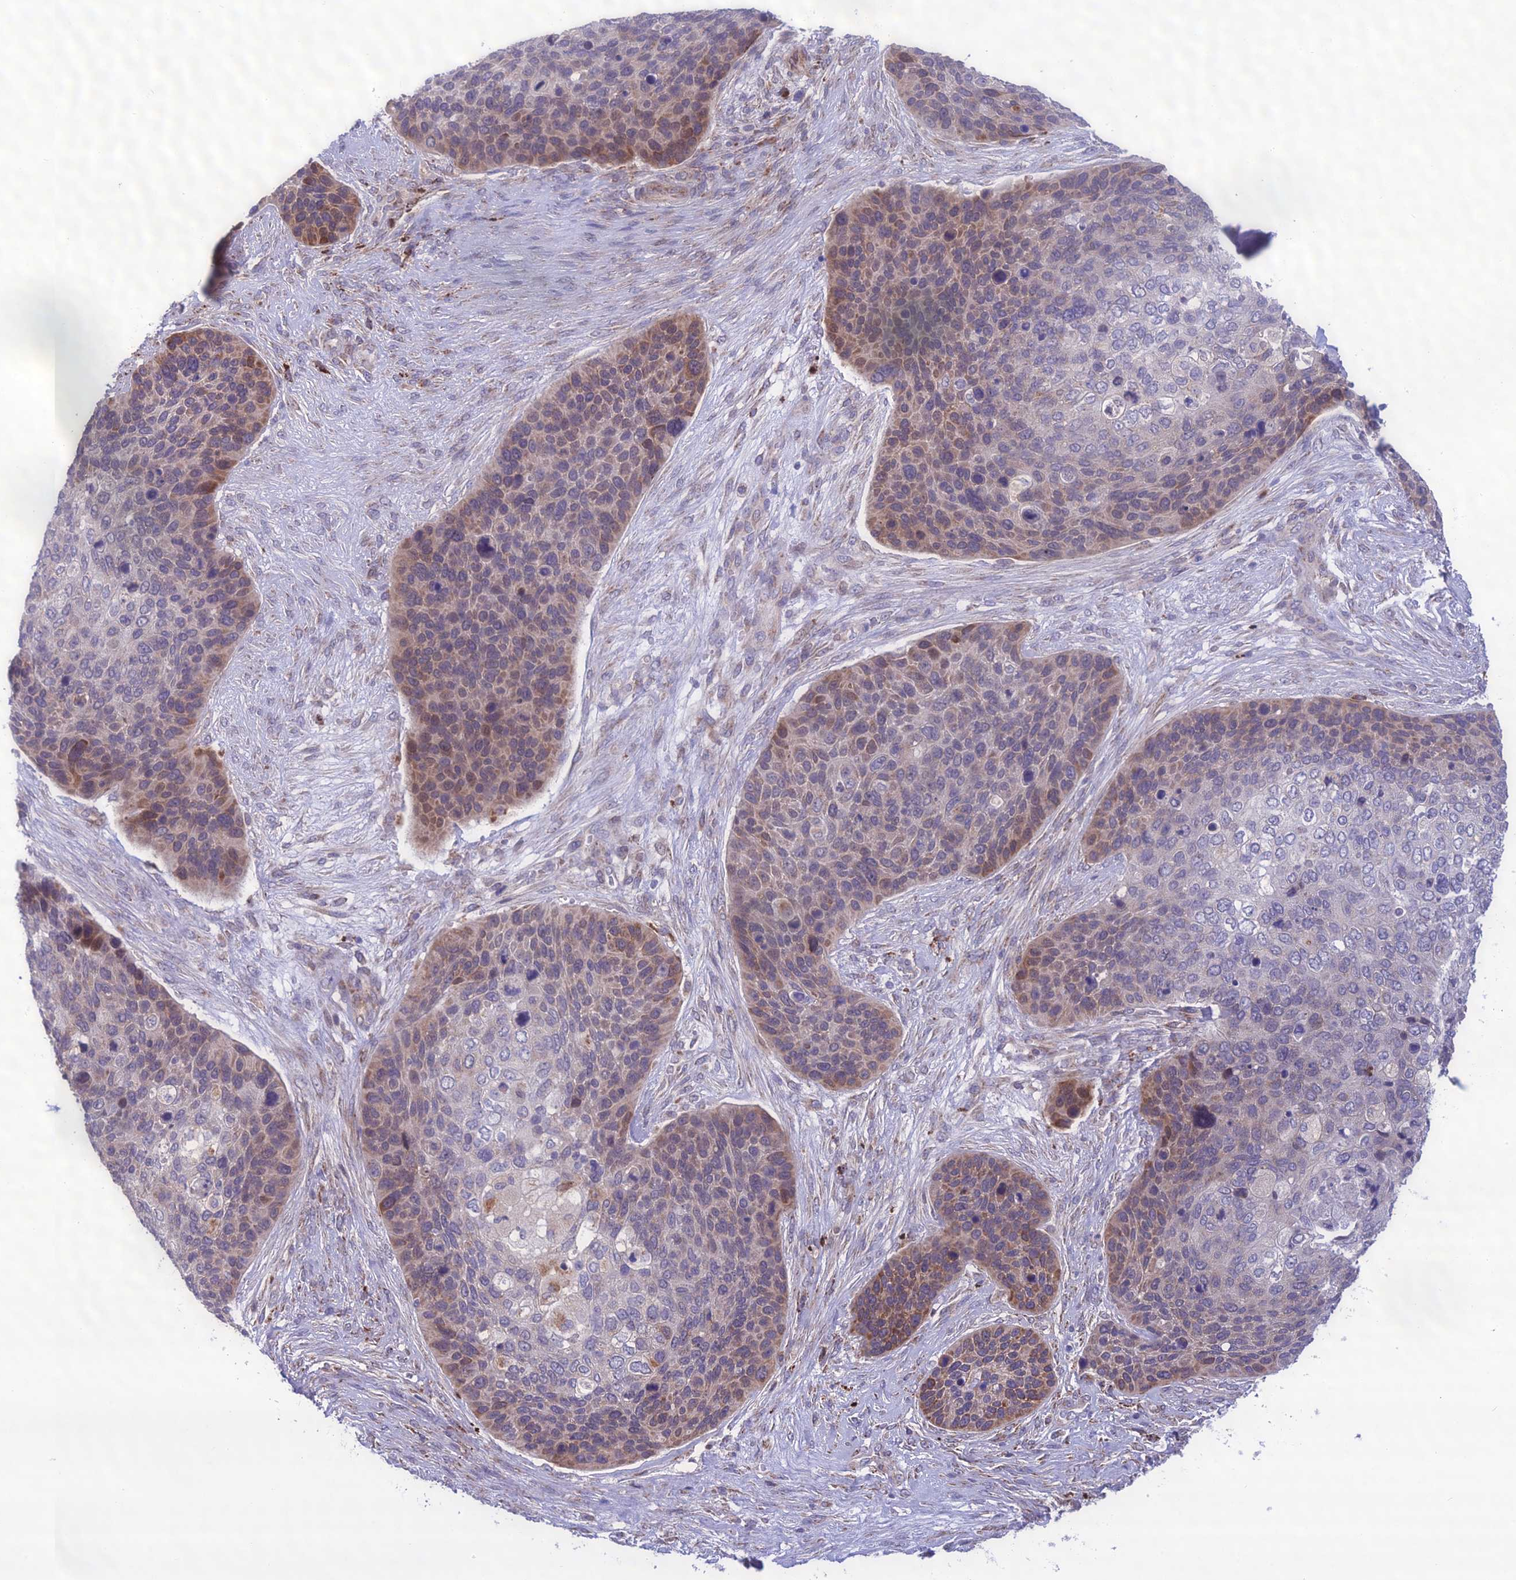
{"staining": {"intensity": "moderate", "quantity": "<25%", "location": "cytoplasmic/membranous"}, "tissue": "skin cancer", "cell_type": "Tumor cells", "image_type": "cancer", "snomed": [{"axis": "morphology", "description": "Basal cell carcinoma"}, {"axis": "topography", "description": "Skin"}], "caption": "This image exhibits immunohistochemistry staining of skin cancer, with low moderate cytoplasmic/membranous positivity in about <25% of tumor cells.", "gene": "NODAL", "patient": {"sex": "female", "age": 74}}